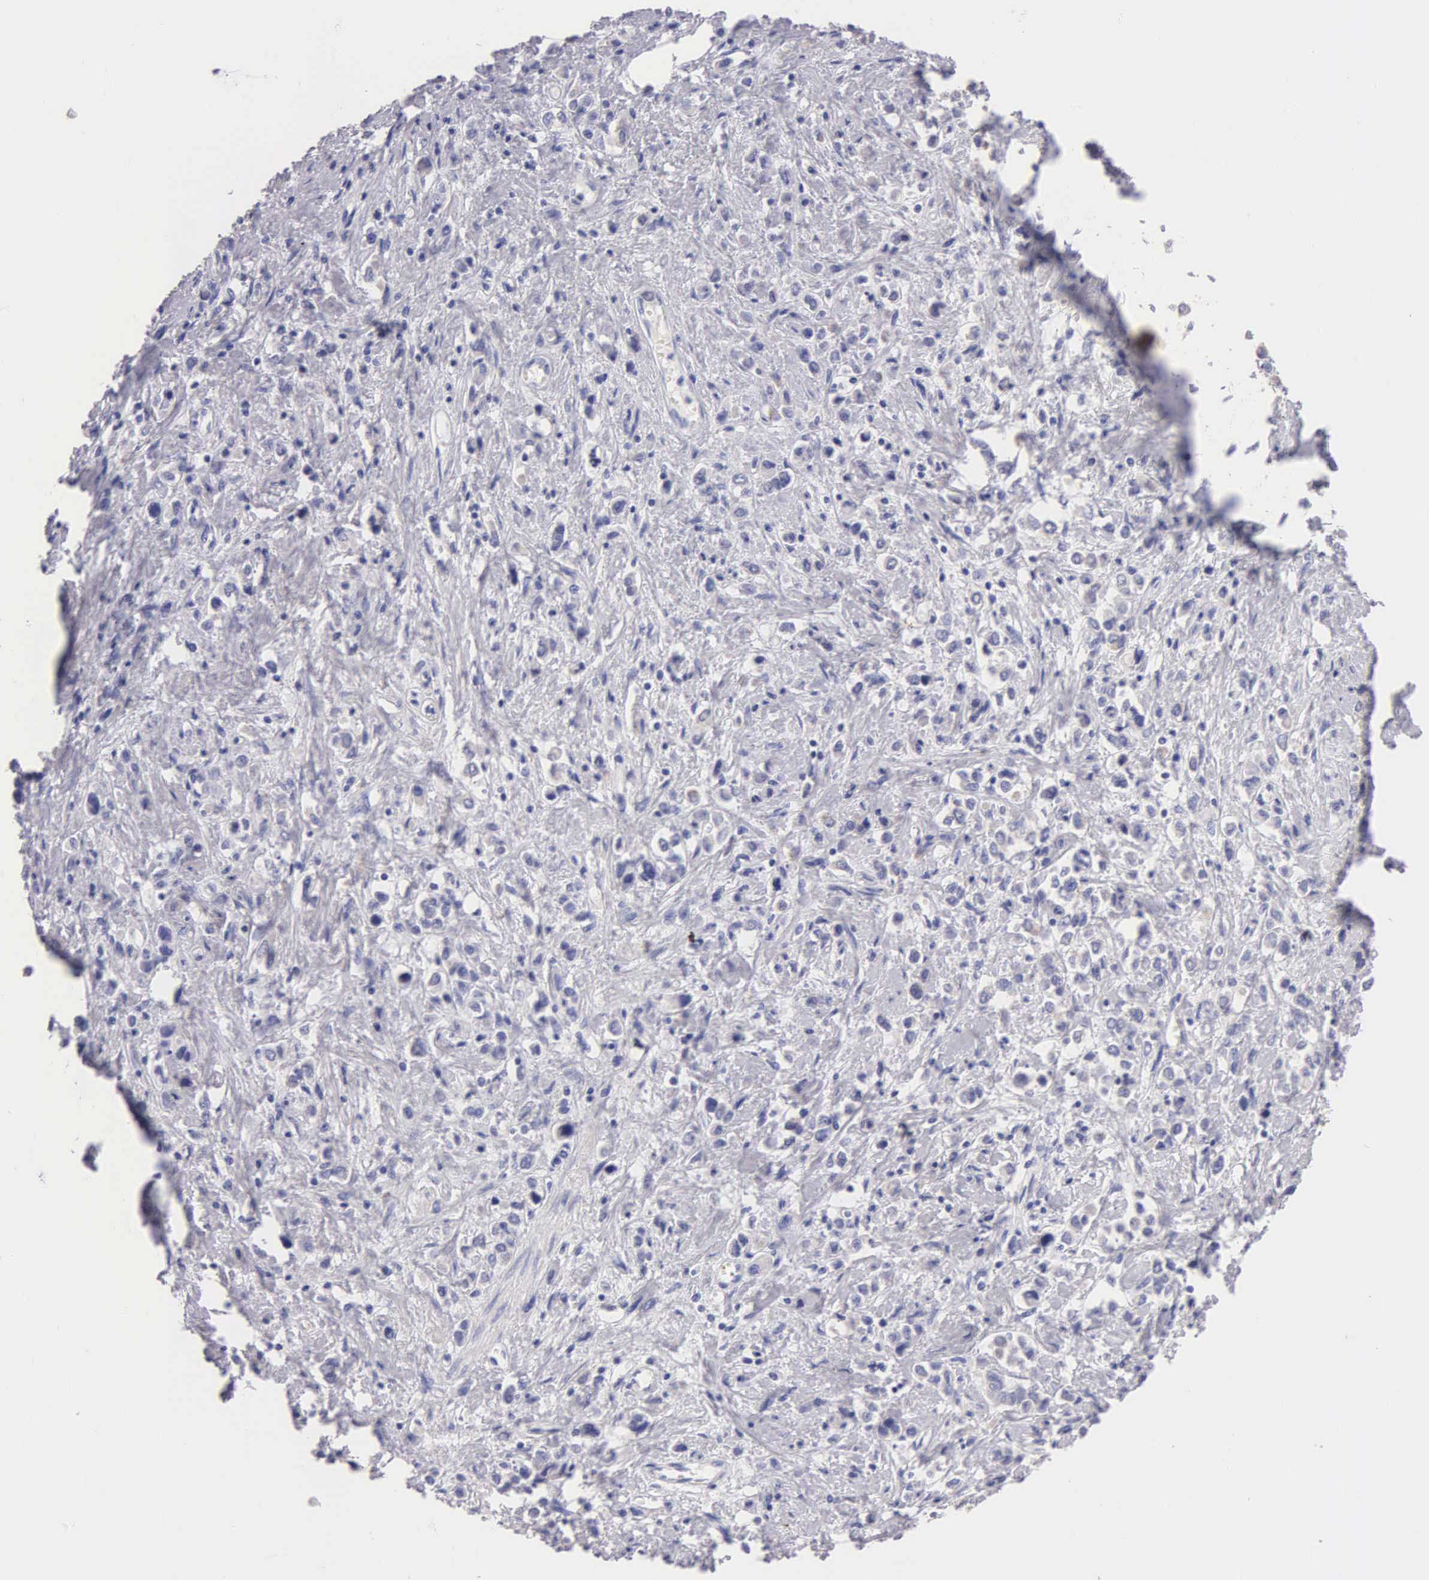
{"staining": {"intensity": "negative", "quantity": "none", "location": "none"}, "tissue": "stomach cancer", "cell_type": "Tumor cells", "image_type": "cancer", "snomed": [{"axis": "morphology", "description": "Adenocarcinoma, NOS"}, {"axis": "topography", "description": "Stomach, upper"}], "caption": "Immunohistochemistry histopathology image of neoplastic tissue: stomach cancer stained with DAB exhibits no significant protein staining in tumor cells.", "gene": "KRT17", "patient": {"sex": "male", "age": 76}}